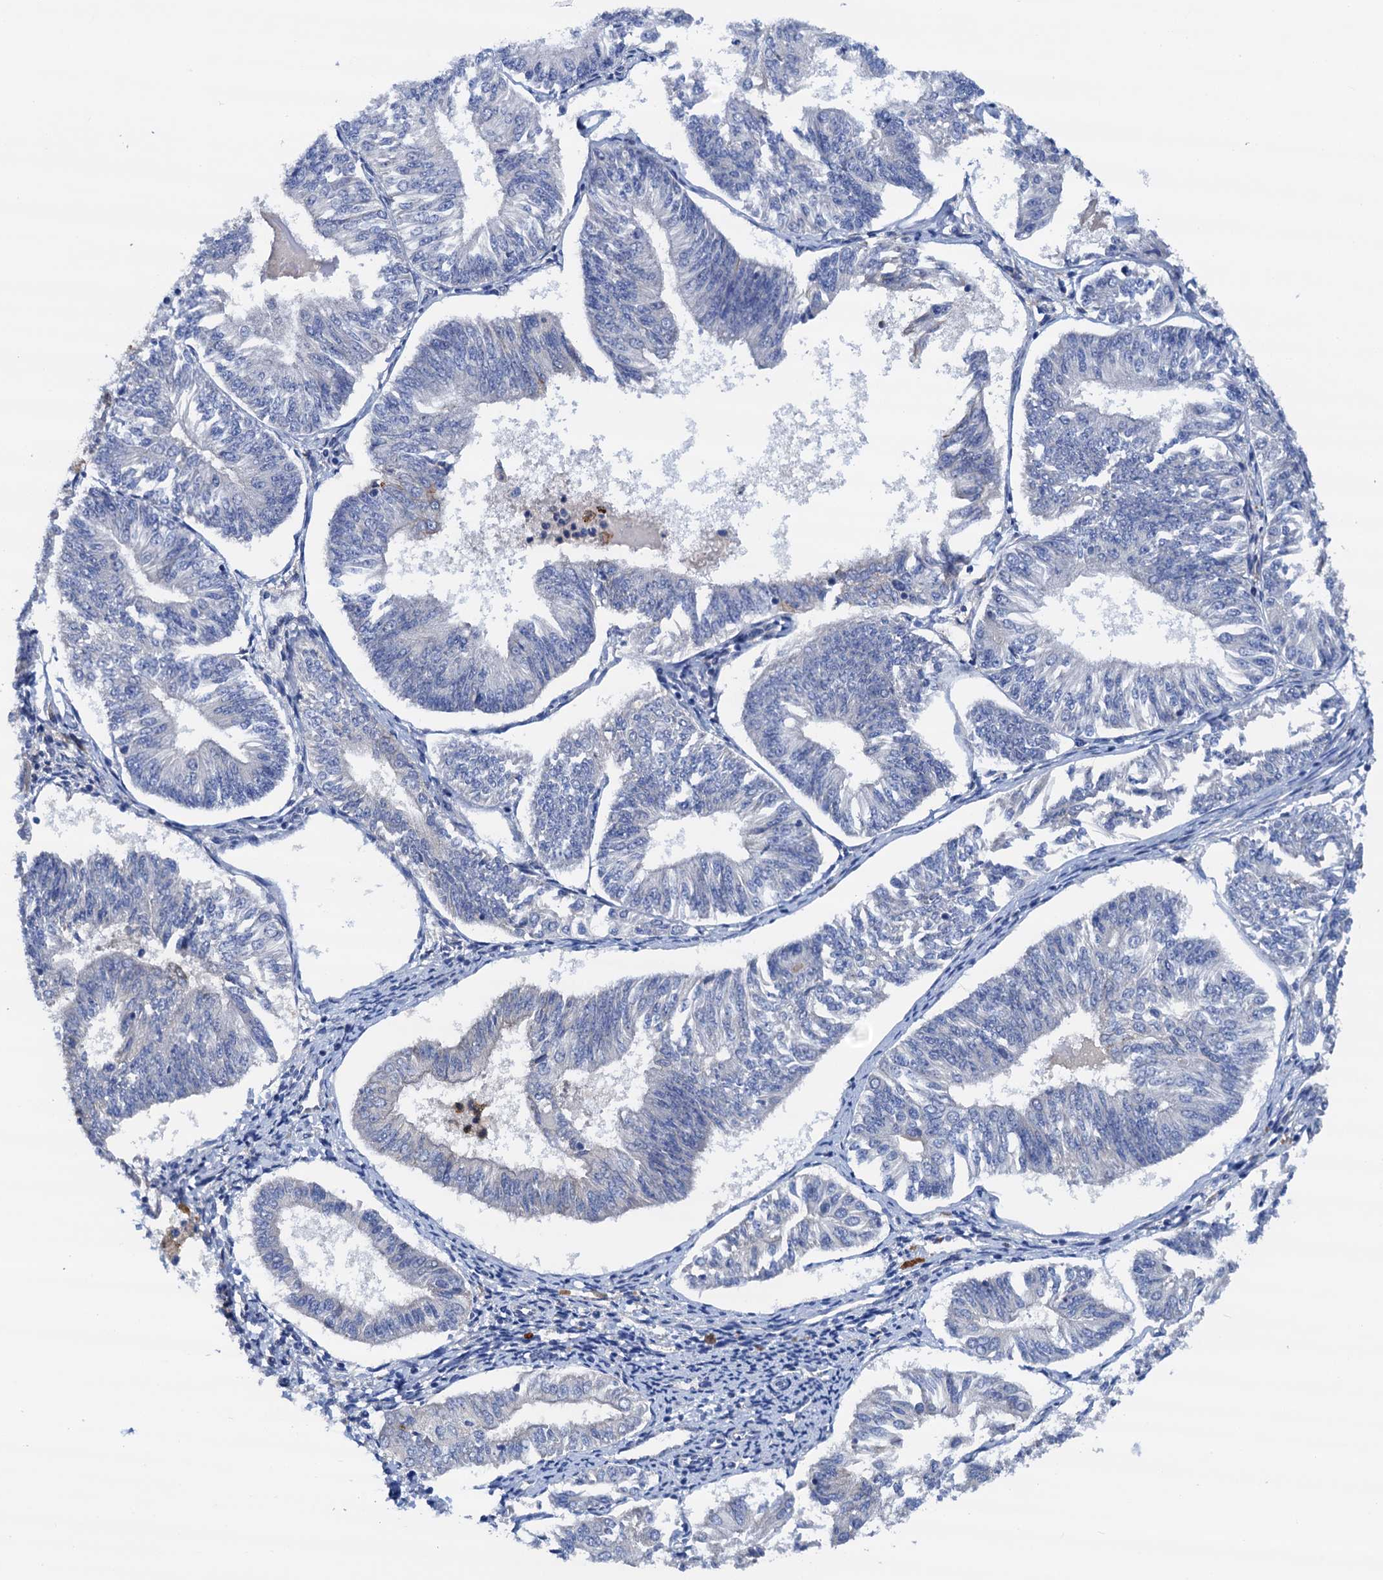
{"staining": {"intensity": "negative", "quantity": "none", "location": "none"}, "tissue": "endometrial cancer", "cell_type": "Tumor cells", "image_type": "cancer", "snomed": [{"axis": "morphology", "description": "Adenocarcinoma, NOS"}, {"axis": "topography", "description": "Endometrium"}], "caption": "High power microscopy image of an IHC image of endometrial adenocarcinoma, revealing no significant staining in tumor cells.", "gene": "RASSF9", "patient": {"sex": "female", "age": 58}}